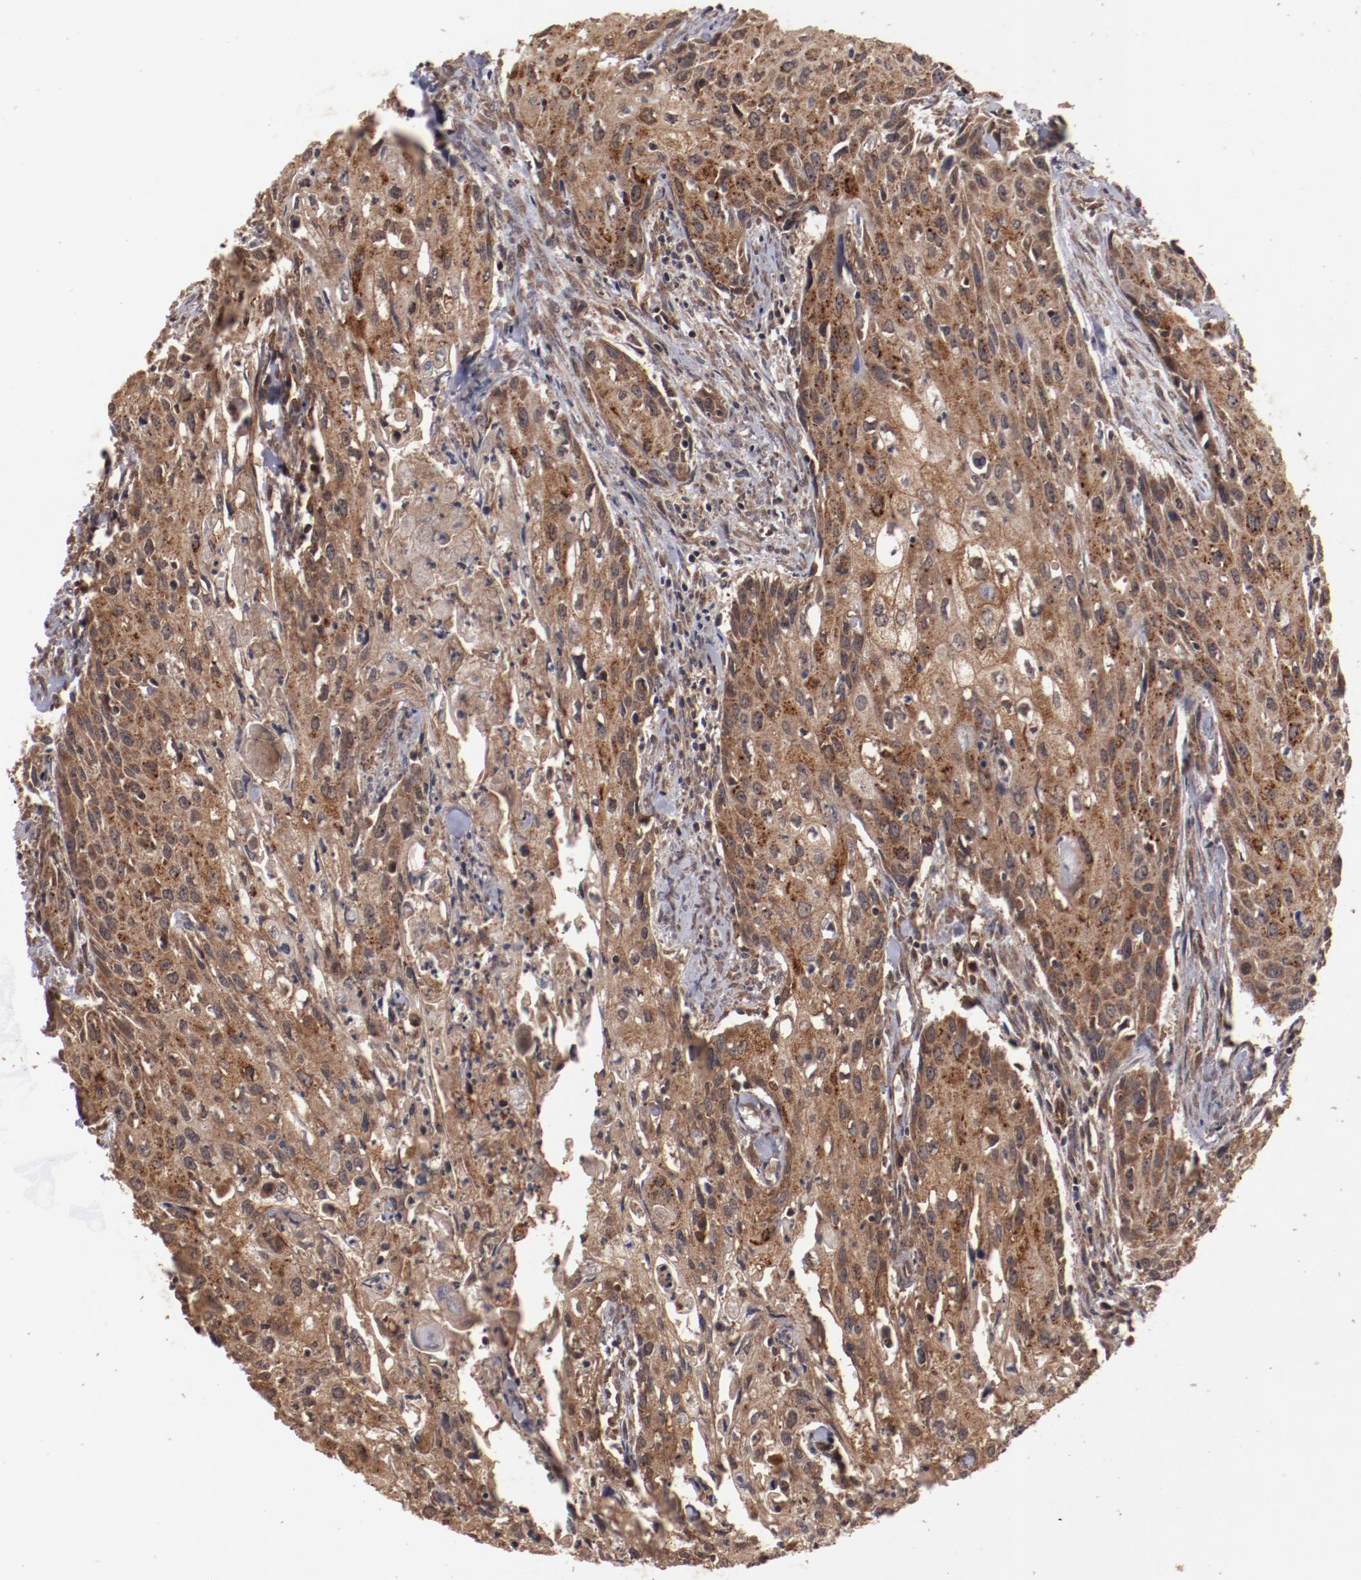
{"staining": {"intensity": "strong", "quantity": ">75%", "location": "cytoplasmic/membranous"}, "tissue": "urothelial cancer", "cell_type": "Tumor cells", "image_type": "cancer", "snomed": [{"axis": "morphology", "description": "Urothelial carcinoma, High grade"}, {"axis": "topography", "description": "Urinary bladder"}], "caption": "Immunohistochemical staining of high-grade urothelial carcinoma shows strong cytoplasmic/membranous protein expression in about >75% of tumor cells. Immunohistochemistry stains the protein of interest in brown and the nuclei are stained blue.", "gene": "TENM1", "patient": {"sex": "male", "age": 54}}